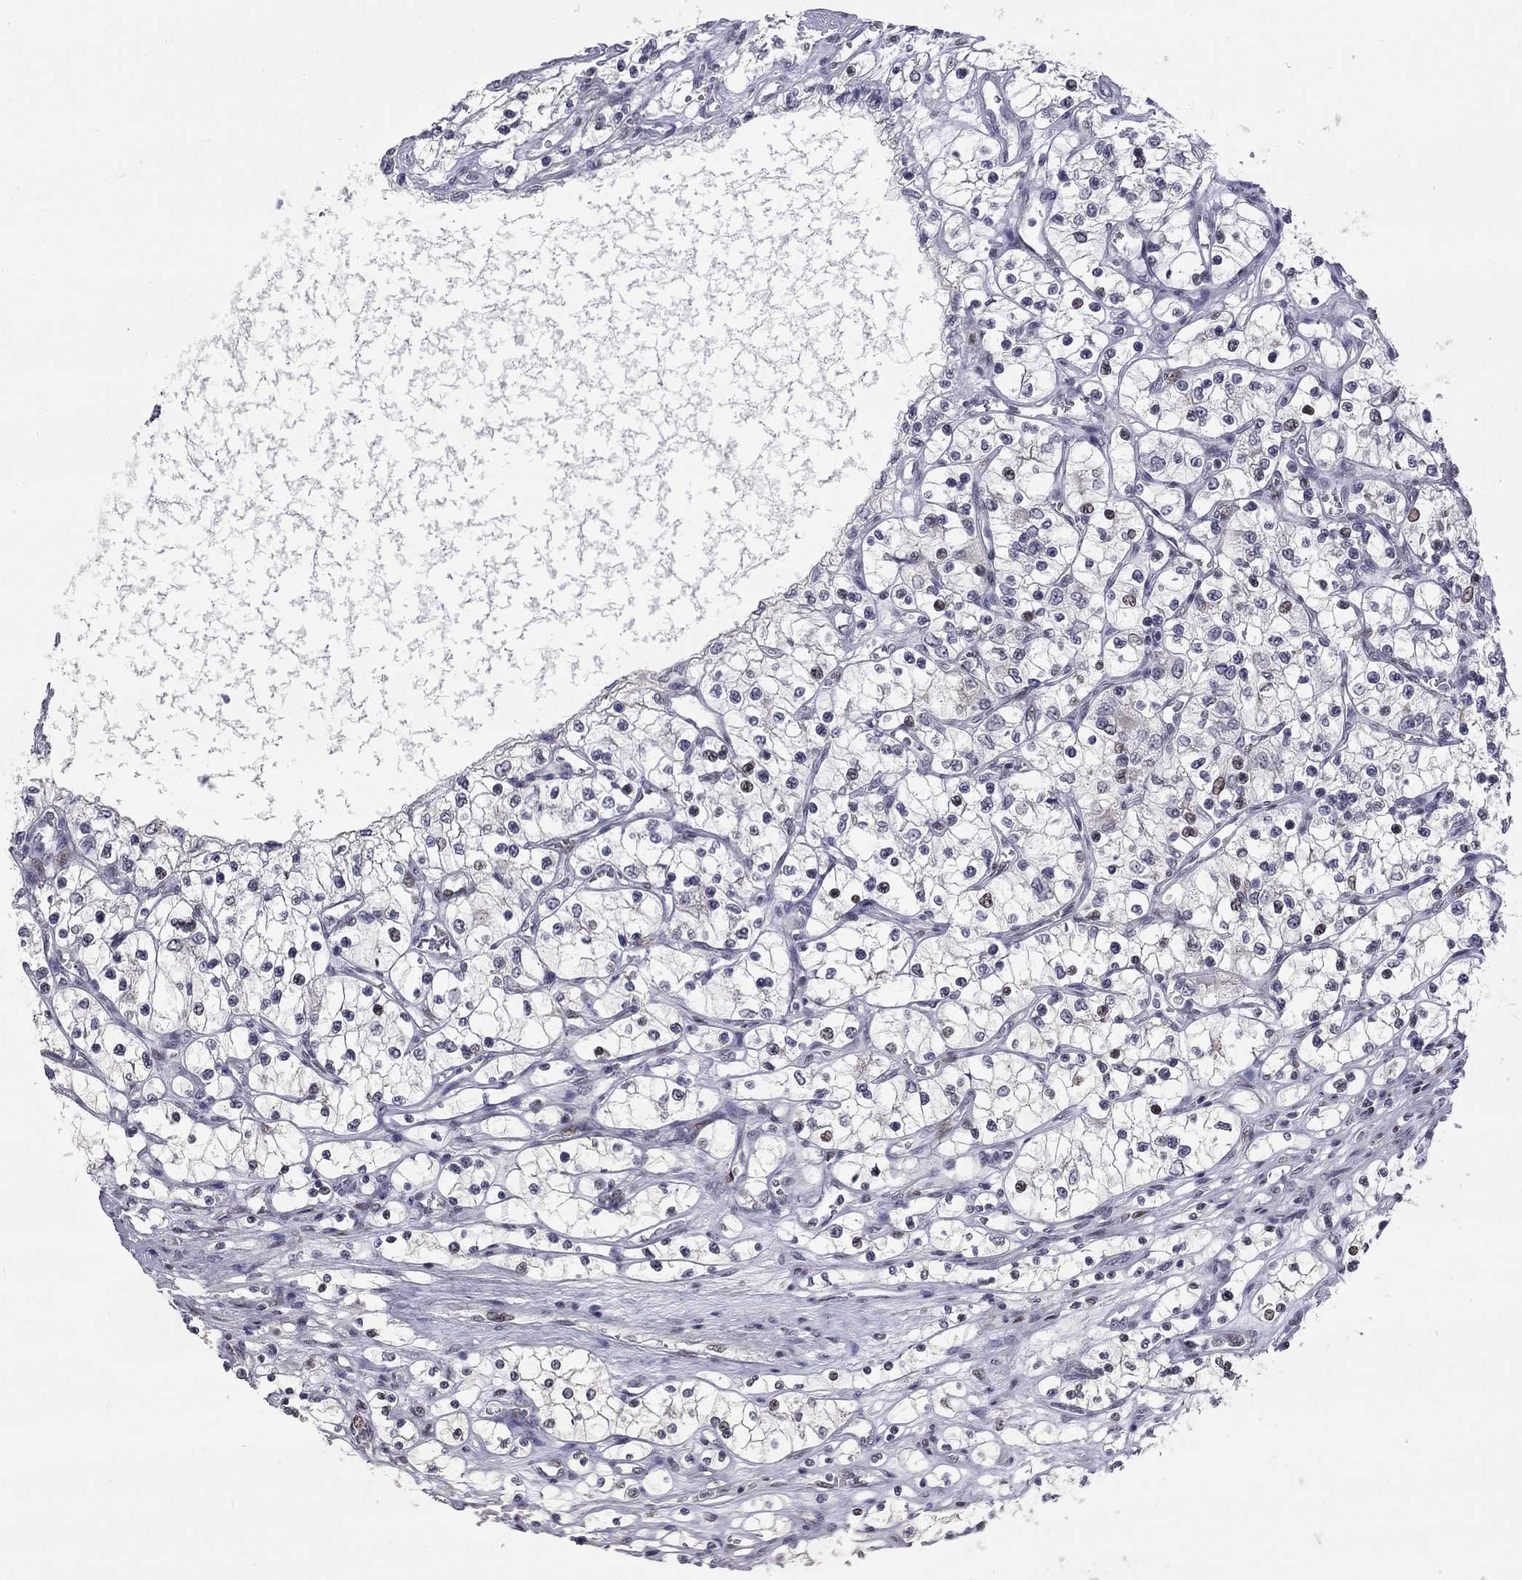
{"staining": {"intensity": "weak", "quantity": "<25%", "location": "nuclear"}, "tissue": "renal cancer", "cell_type": "Tumor cells", "image_type": "cancer", "snomed": [{"axis": "morphology", "description": "Adenocarcinoma, NOS"}, {"axis": "topography", "description": "Kidney"}], "caption": "The image displays no staining of tumor cells in renal cancer. (DAB (3,3'-diaminobenzidine) IHC, high magnification).", "gene": "ZNF154", "patient": {"sex": "female", "age": 69}}